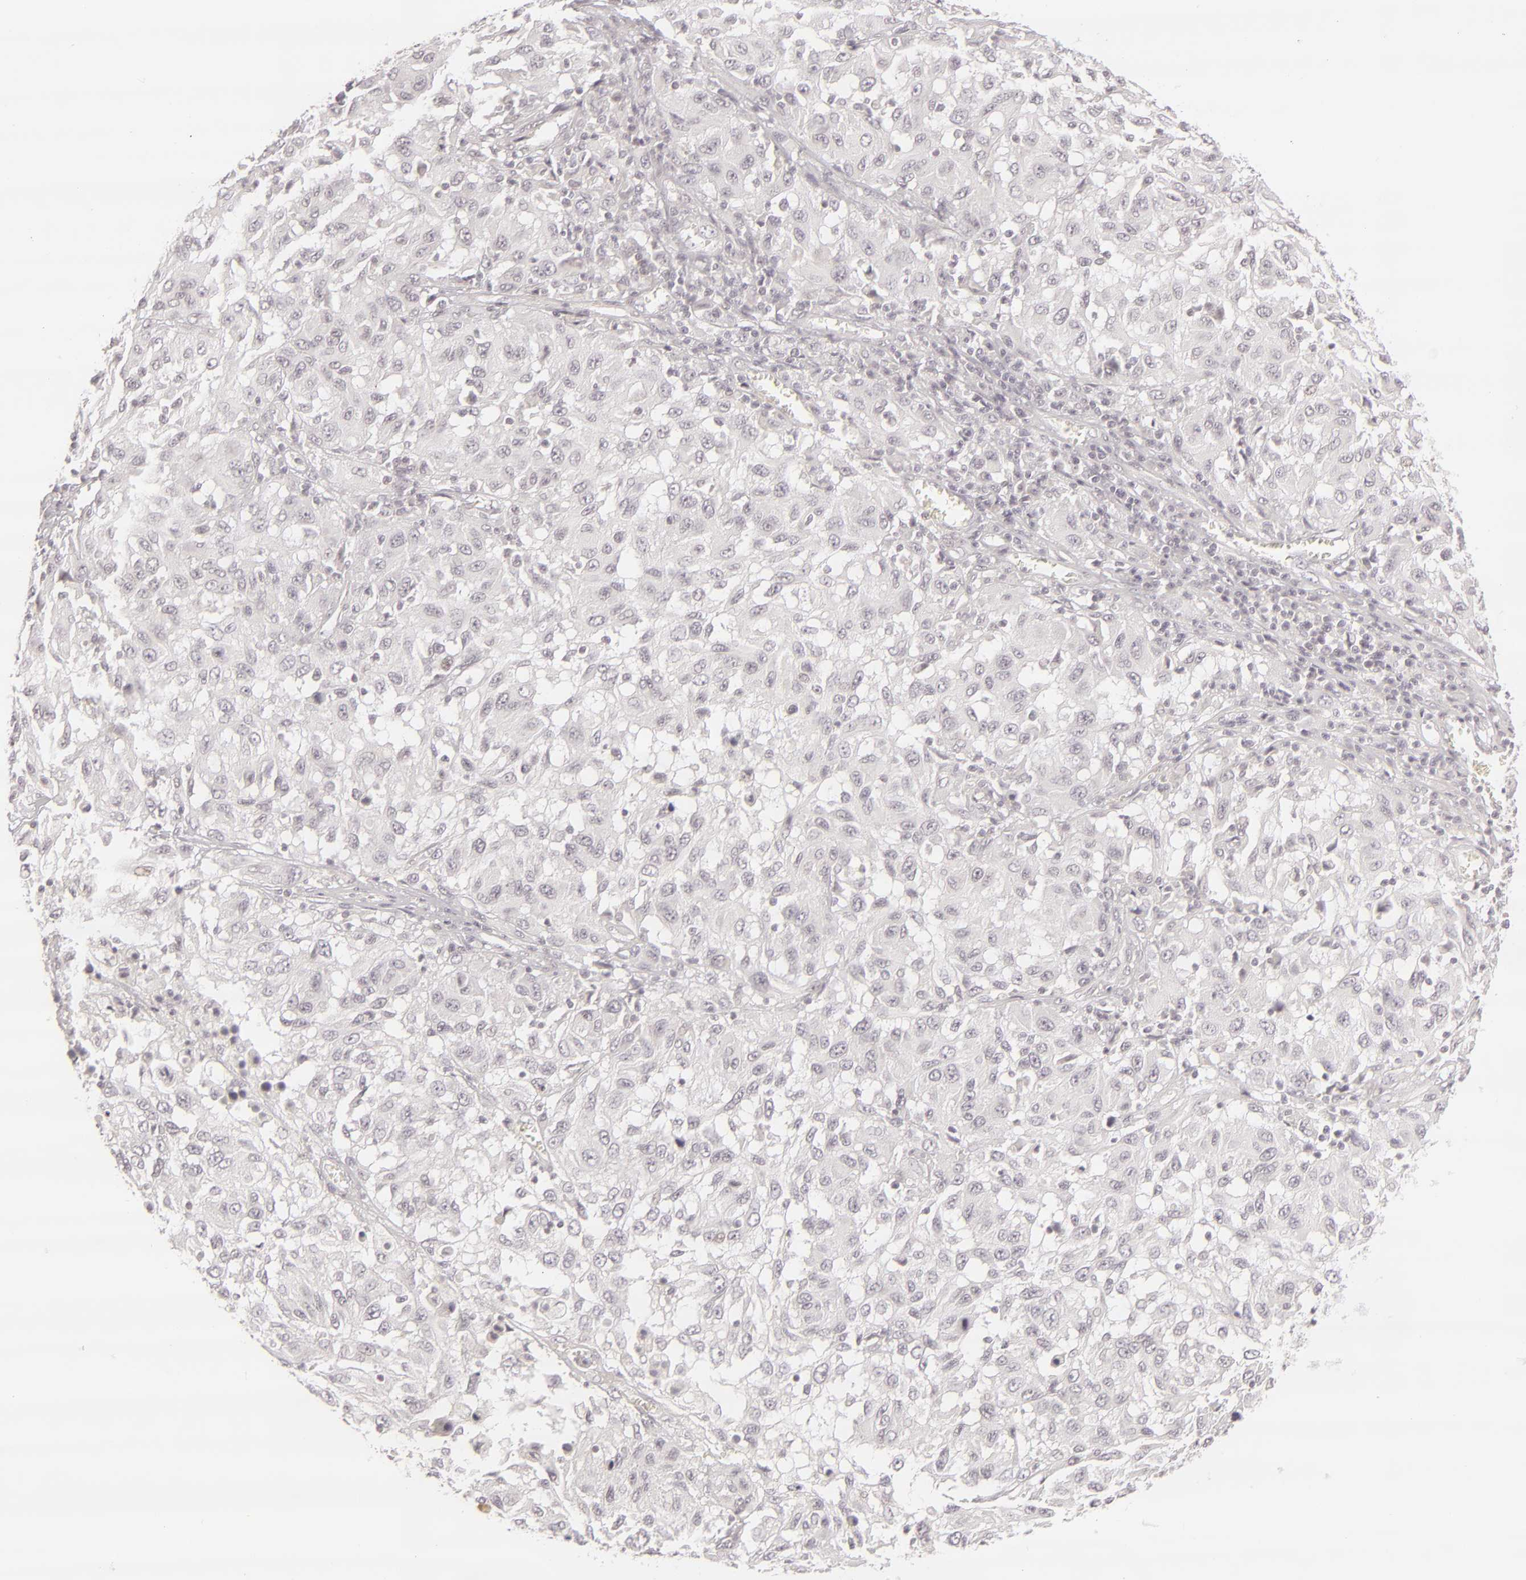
{"staining": {"intensity": "negative", "quantity": "none", "location": "none"}, "tissue": "melanoma", "cell_type": "Tumor cells", "image_type": "cancer", "snomed": [{"axis": "morphology", "description": "Malignant melanoma, NOS"}, {"axis": "topography", "description": "Skin"}], "caption": "A high-resolution image shows IHC staining of melanoma, which displays no significant staining in tumor cells. Nuclei are stained in blue.", "gene": "SIX1", "patient": {"sex": "female", "age": 77}}